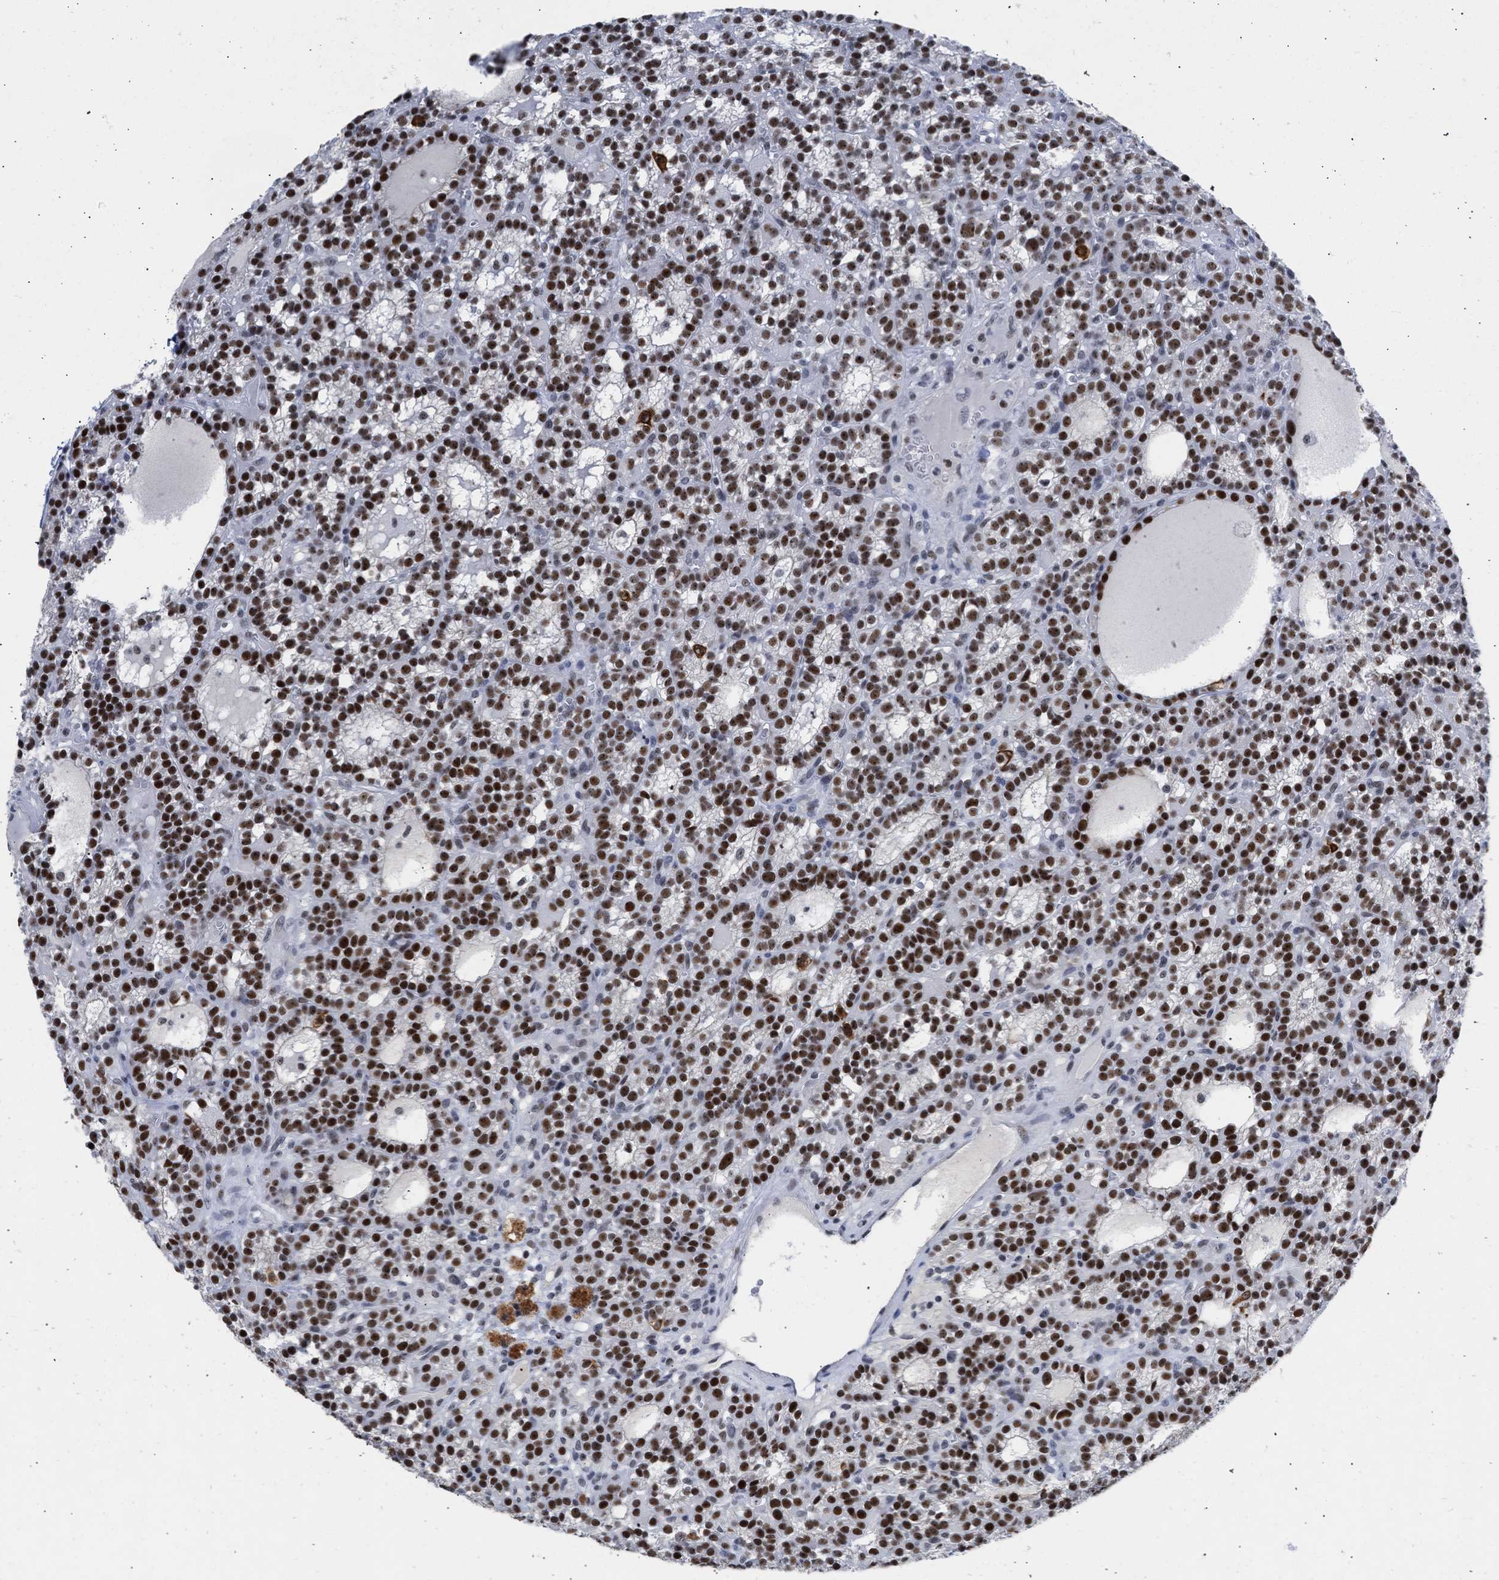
{"staining": {"intensity": "strong", "quantity": ">75%", "location": "nuclear"}, "tissue": "parathyroid gland", "cell_type": "Glandular cells", "image_type": "normal", "snomed": [{"axis": "morphology", "description": "Normal tissue, NOS"}, {"axis": "morphology", "description": "Adenoma, NOS"}, {"axis": "topography", "description": "Parathyroid gland"}], "caption": "Parathyroid gland stained with a protein marker reveals strong staining in glandular cells.", "gene": "DDX41", "patient": {"sex": "female", "age": 58}}